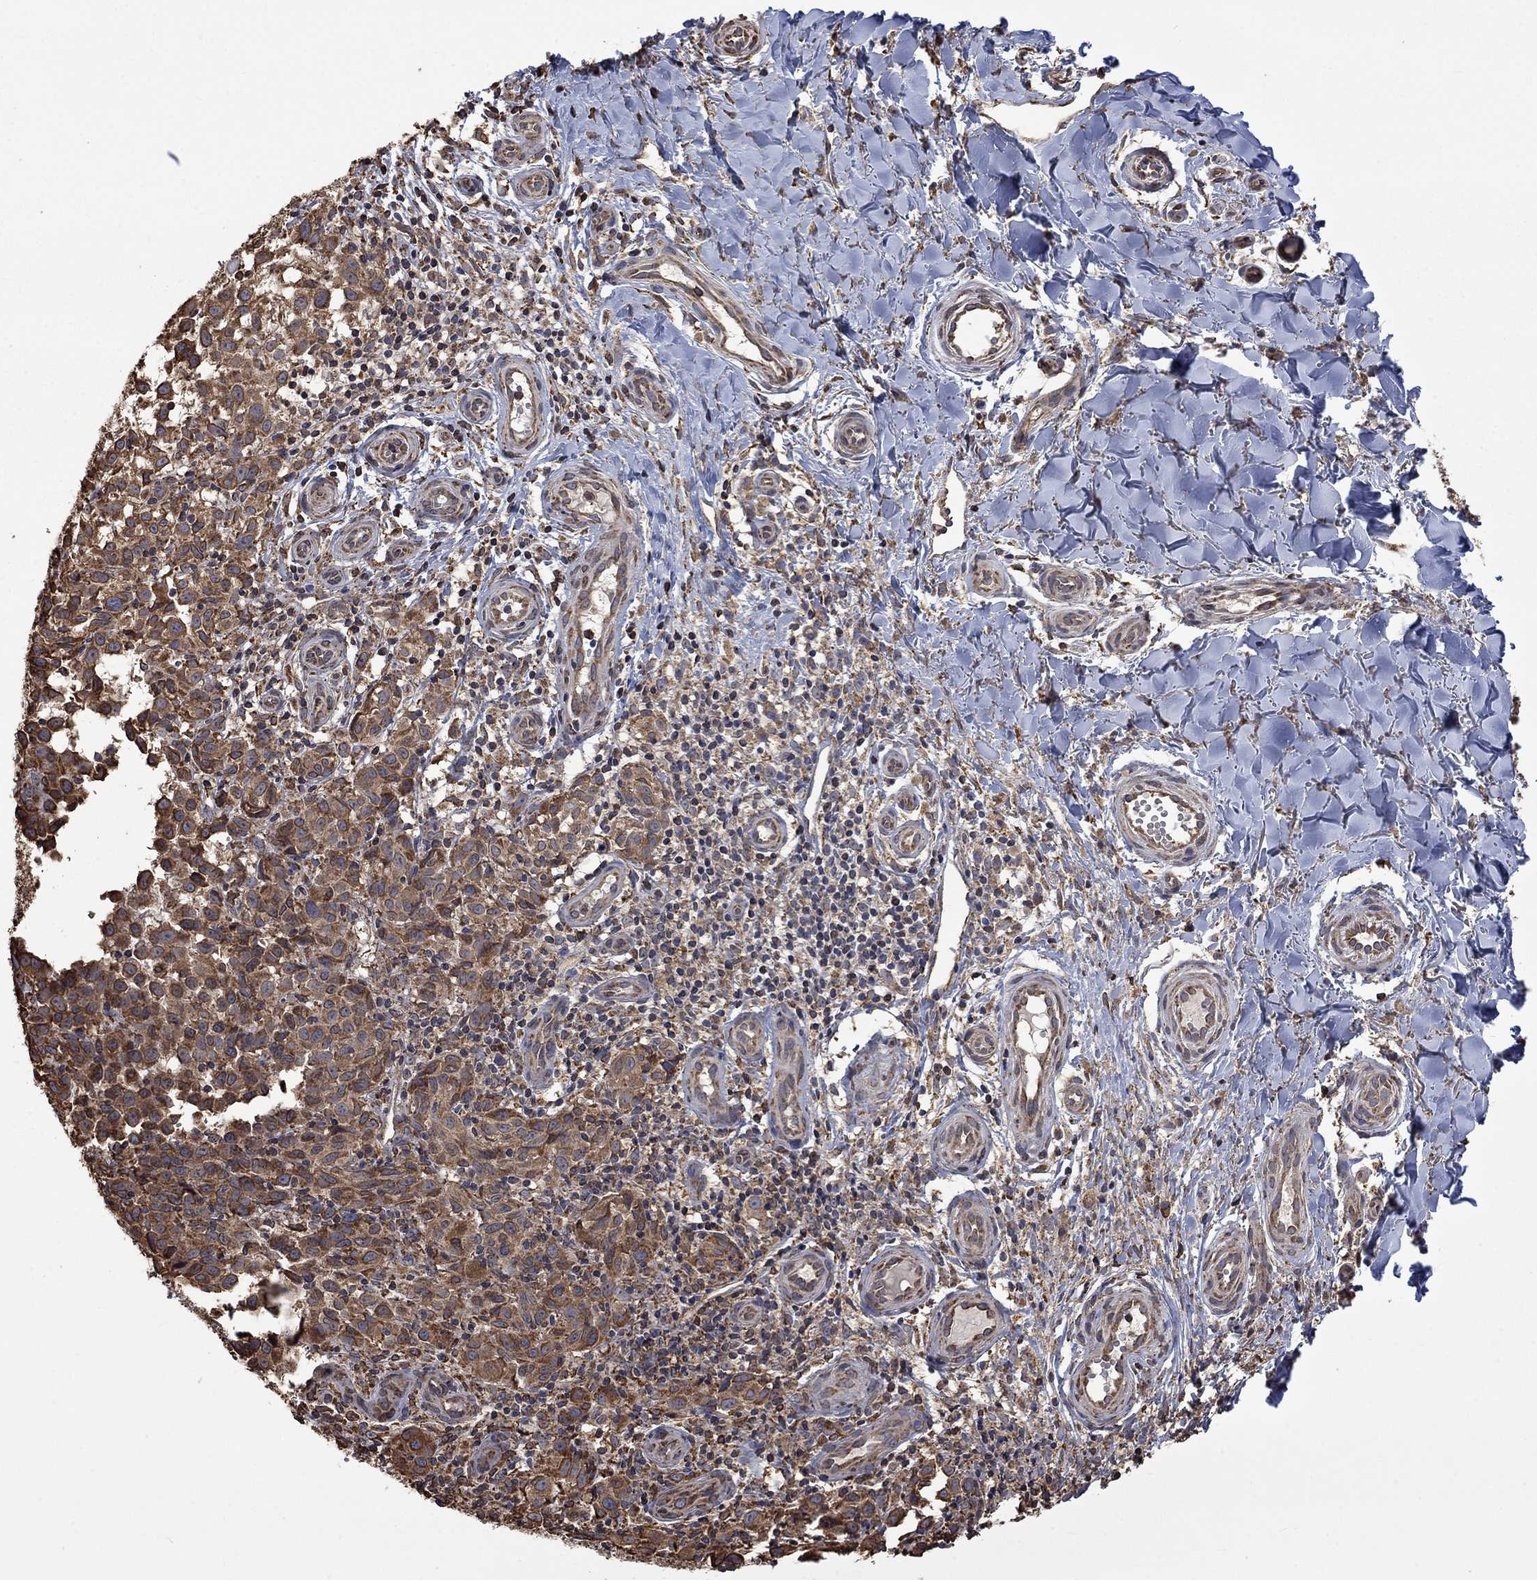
{"staining": {"intensity": "moderate", "quantity": "25%-75%", "location": "cytoplasmic/membranous"}, "tissue": "melanoma", "cell_type": "Tumor cells", "image_type": "cancer", "snomed": [{"axis": "morphology", "description": "Malignant melanoma, NOS"}, {"axis": "topography", "description": "Skin"}], "caption": "Immunohistochemistry histopathology image of human malignant melanoma stained for a protein (brown), which reveals medium levels of moderate cytoplasmic/membranous positivity in about 25%-75% of tumor cells.", "gene": "ESRRA", "patient": {"sex": "female", "age": 53}}